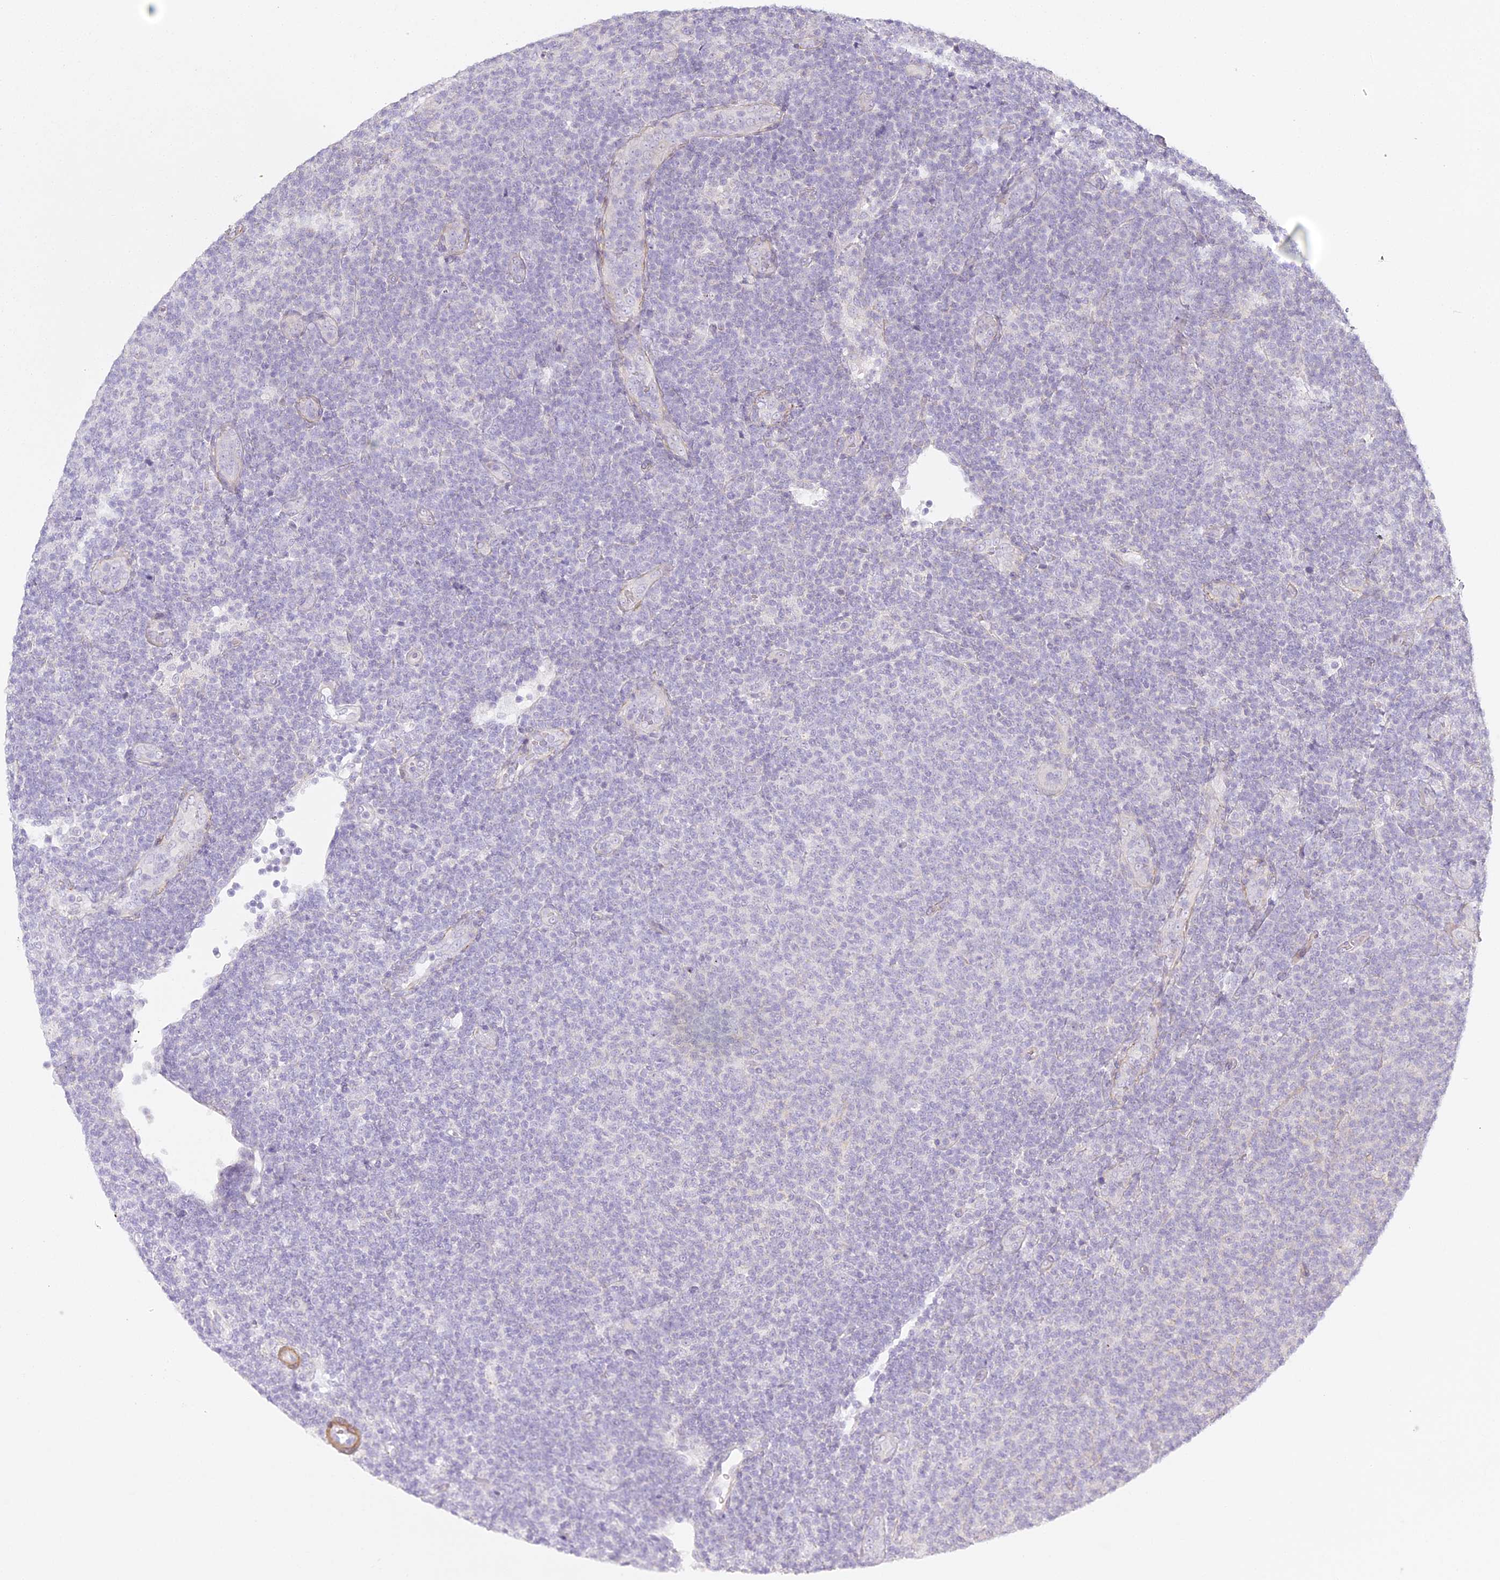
{"staining": {"intensity": "negative", "quantity": "none", "location": "none"}, "tissue": "lymphoma", "cell_type": "Tumor cells", "image_type": "cancer", "snomed": [{"axis": "morphology", "description": "Malignant lymphoma, non-Hodgkin's type, Low grade"}, {"axis": "topography", "description": "Lymph node"}], "caption": "Tumor cells are negative for protein expression in human lymphoma. The staining was performed using DAB to visualize the protein expression in brown, while the nuclei were stained in blue with hematoxylin (Magnification: 20x).", "gene": "MED28", "patient": {"sex": "male", "age": 66}}